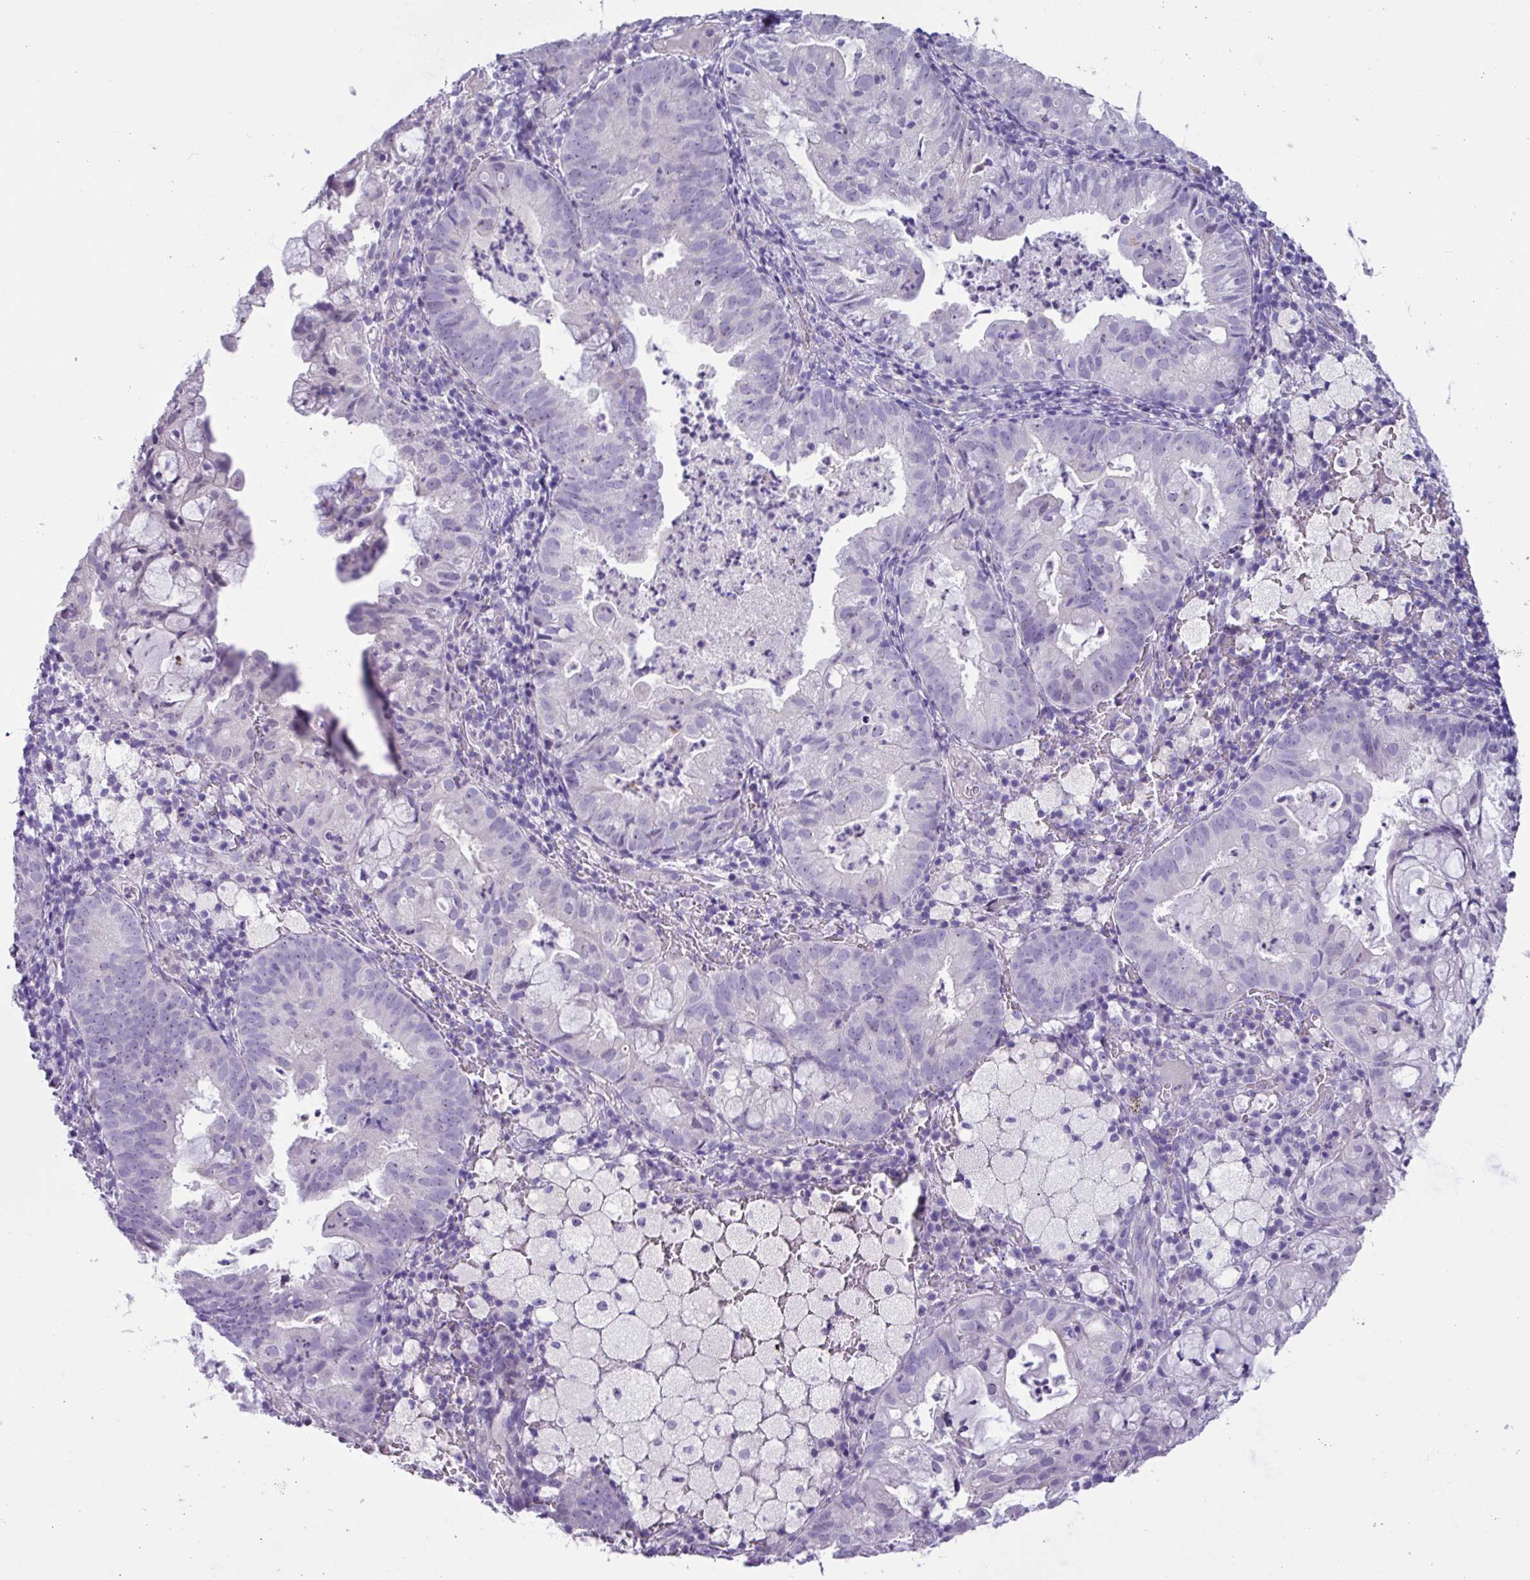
{"staining": {"intensity": "negative", "quantity": "none", "location": "none"}, "tissue": "endometrial cancer", "cell_type": "Tumor cells", "image_type": "cancer", "snomed": [{"axis": "morphology", "description": "Adenocarcinoma, NOS"}, {"axis": "topography", "description": "Endometrium"}], "caption": "Image shows no significant protein positivity in tumor cells of adenocarcinoma (endometrial).", "gene": "MRM2", "patient": {"sex": "female", "age": 80}}